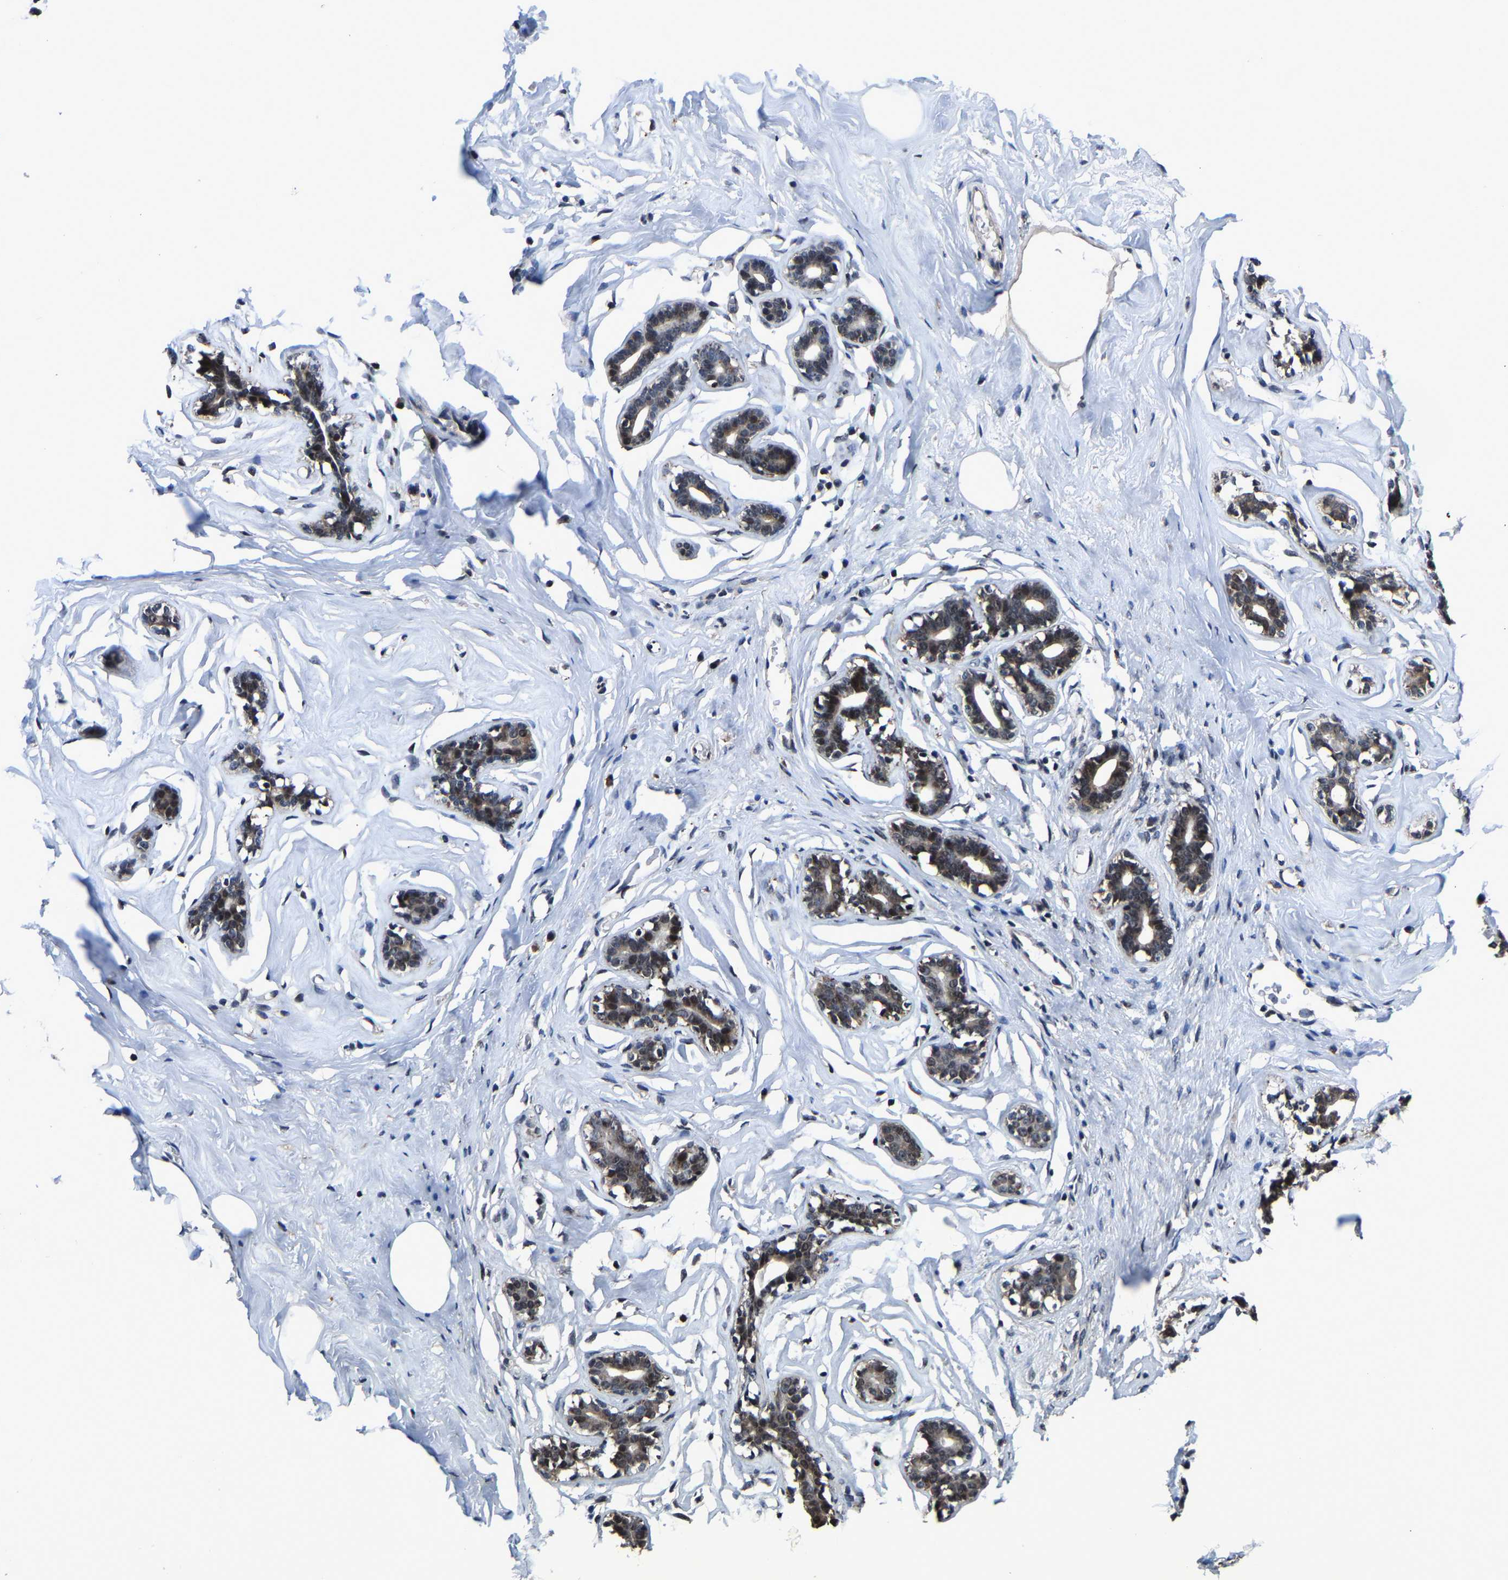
{"staining": {"intensity": "negative", "quantity": "none", "location": "none"}, "tissue": "adipose tissue", "cell_type": "Adipocytes", "image_type": "normal", "snomed": [{"axis": "morphology", "description": "Normal tissue, NOS"}, {"axis": "morphology", "description": "Fibrosis, NOS"}, {"axis": "topography", "description": "Breast"}, {"axis": "topography", "description": "Adipose tissue"}], "caption": "A histopathology image of human adipose tissue is negative for staining in adipocytes. (DAB (3,3'-diaminobenzidine) immunohistochemistry (IHC) visualized using brightfield microscopy, high magnification).", "gene": "ZCCHC7", "patient": {"sex": "female", "age": 39}}